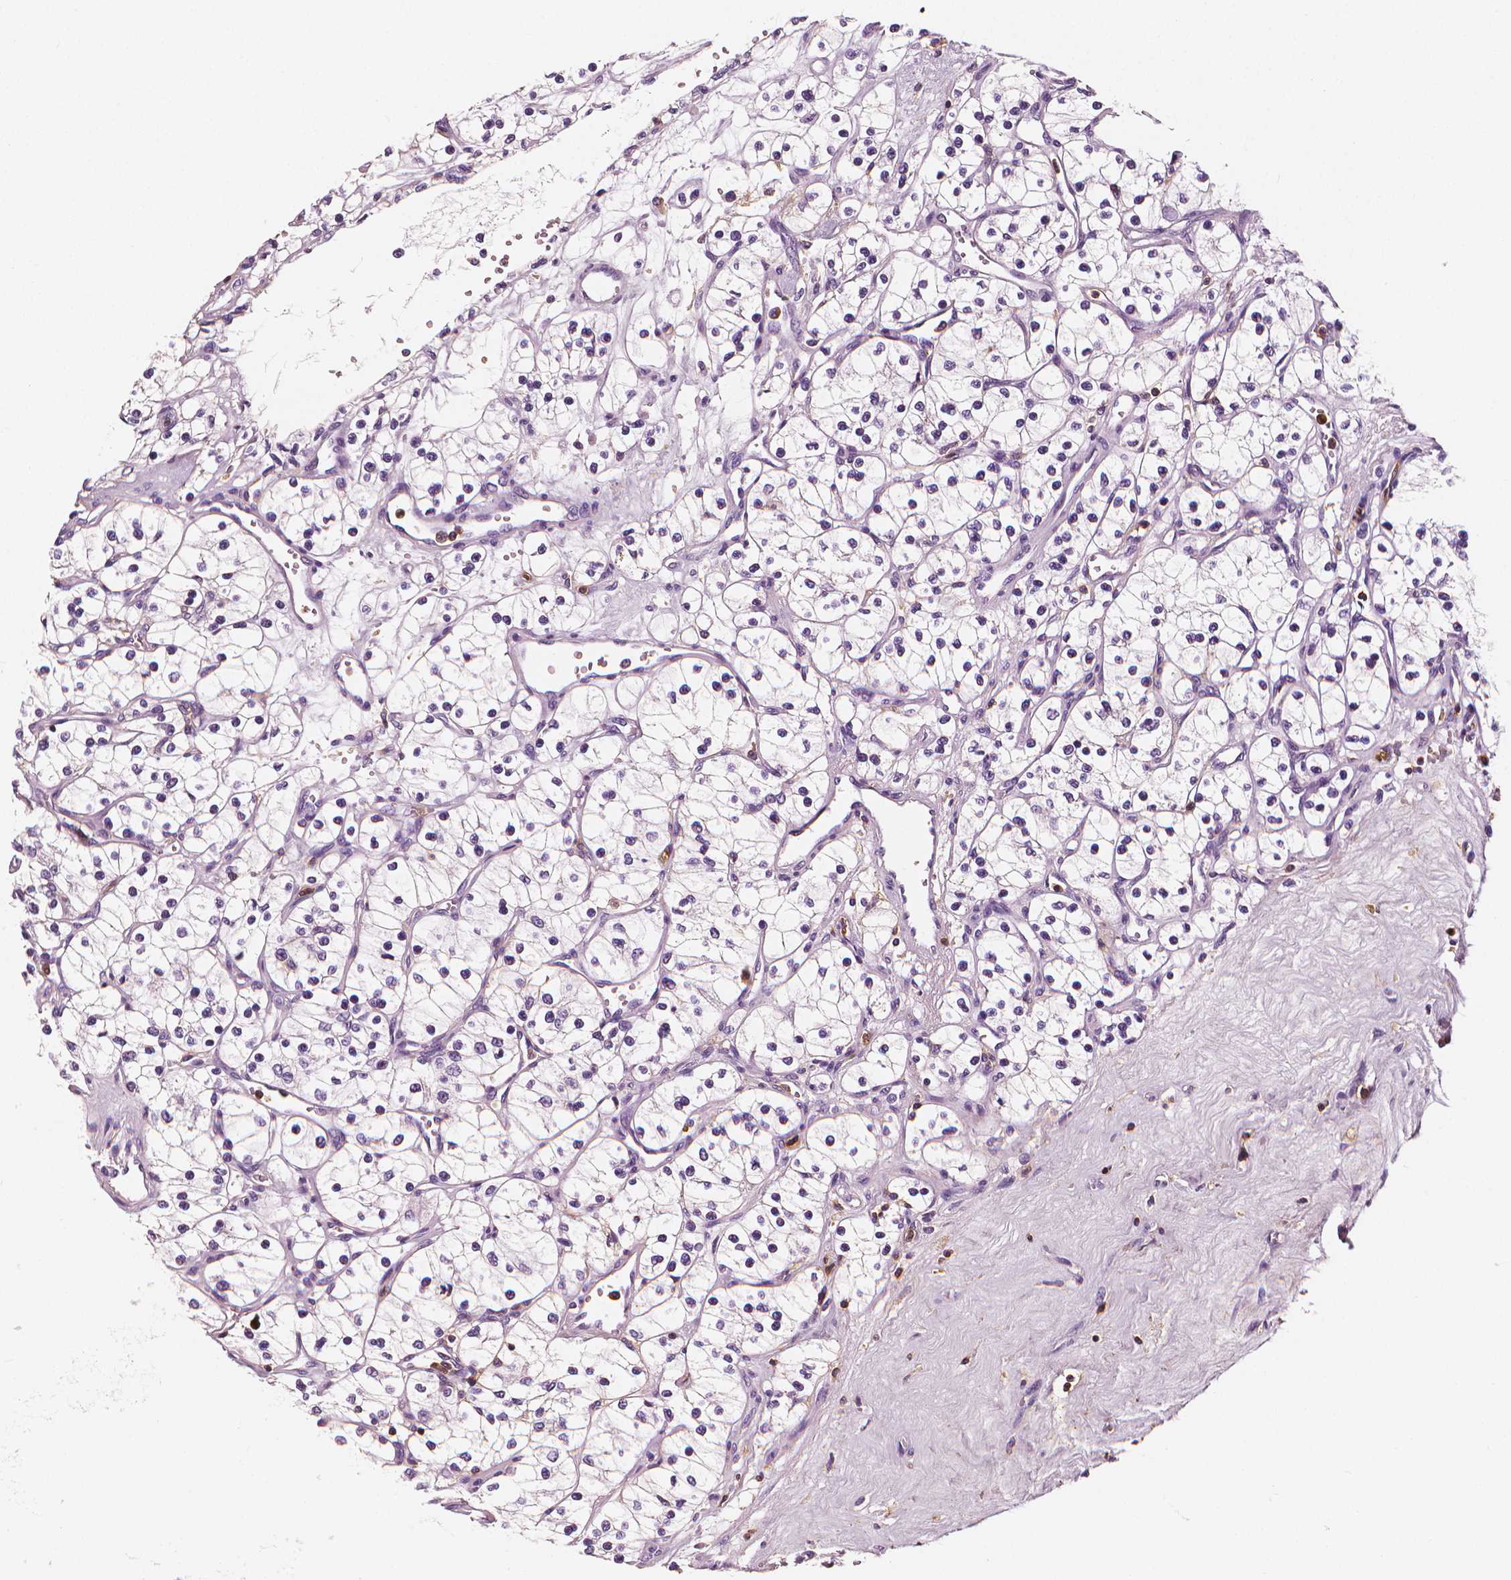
{"staining": {"intensity": "negative", "quantity": "none", "location": "none"}, "tissue": "renal cancer", "cell_type": "Tumor cells", "image_type": "cancer", "snomed": [{"axis": "morphology", "description": "Adenocarcinoma, NOS"}, {"axis": "topography", "description": "Kidney"}], "caption": "Immunohistochemistry (IHC) of human renal adenocarcinoma demonstrates no staining in tumor cells.", "gene": "PTPRC", "patient": {"sex": "female", "age": 69}}